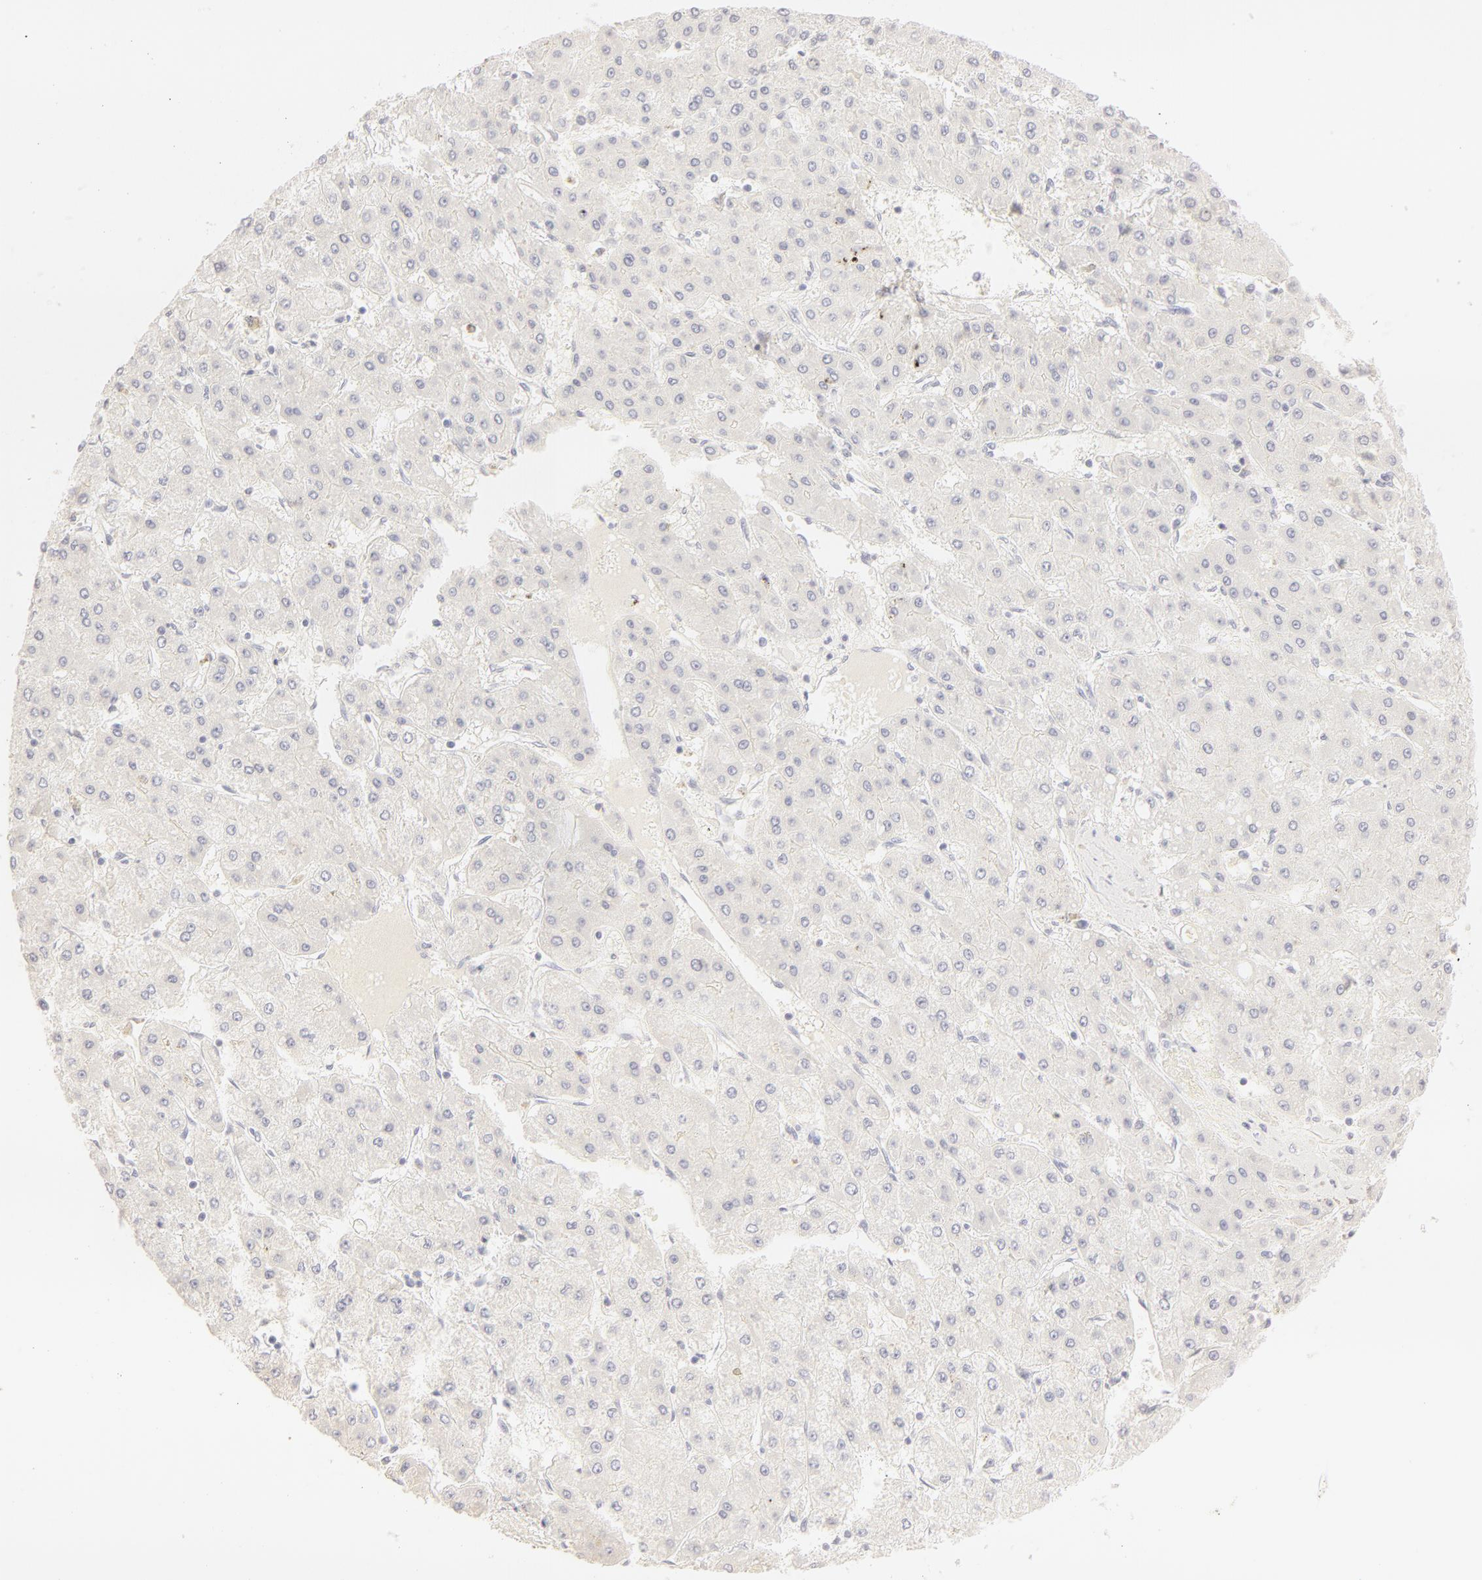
{"staining": {"intensity": "negative", "quantity": "none", "location": "none"}, "tissue": "liver cancer", "cell_type": "Tumor cells", "image_type": "cancer", "snomed": [{"axis": "morphology", "description": "Carcinoma, Hepatocellular, NOS"}, {"axis": "topography", "description": "Liver"}], "caption": "The histopathology image exhibits no staining of tumor cells in liver cancer (hepatocellular carcinoma).", "gene": "LGALS7B", "patient": {"sex": "female", "age": 52}}